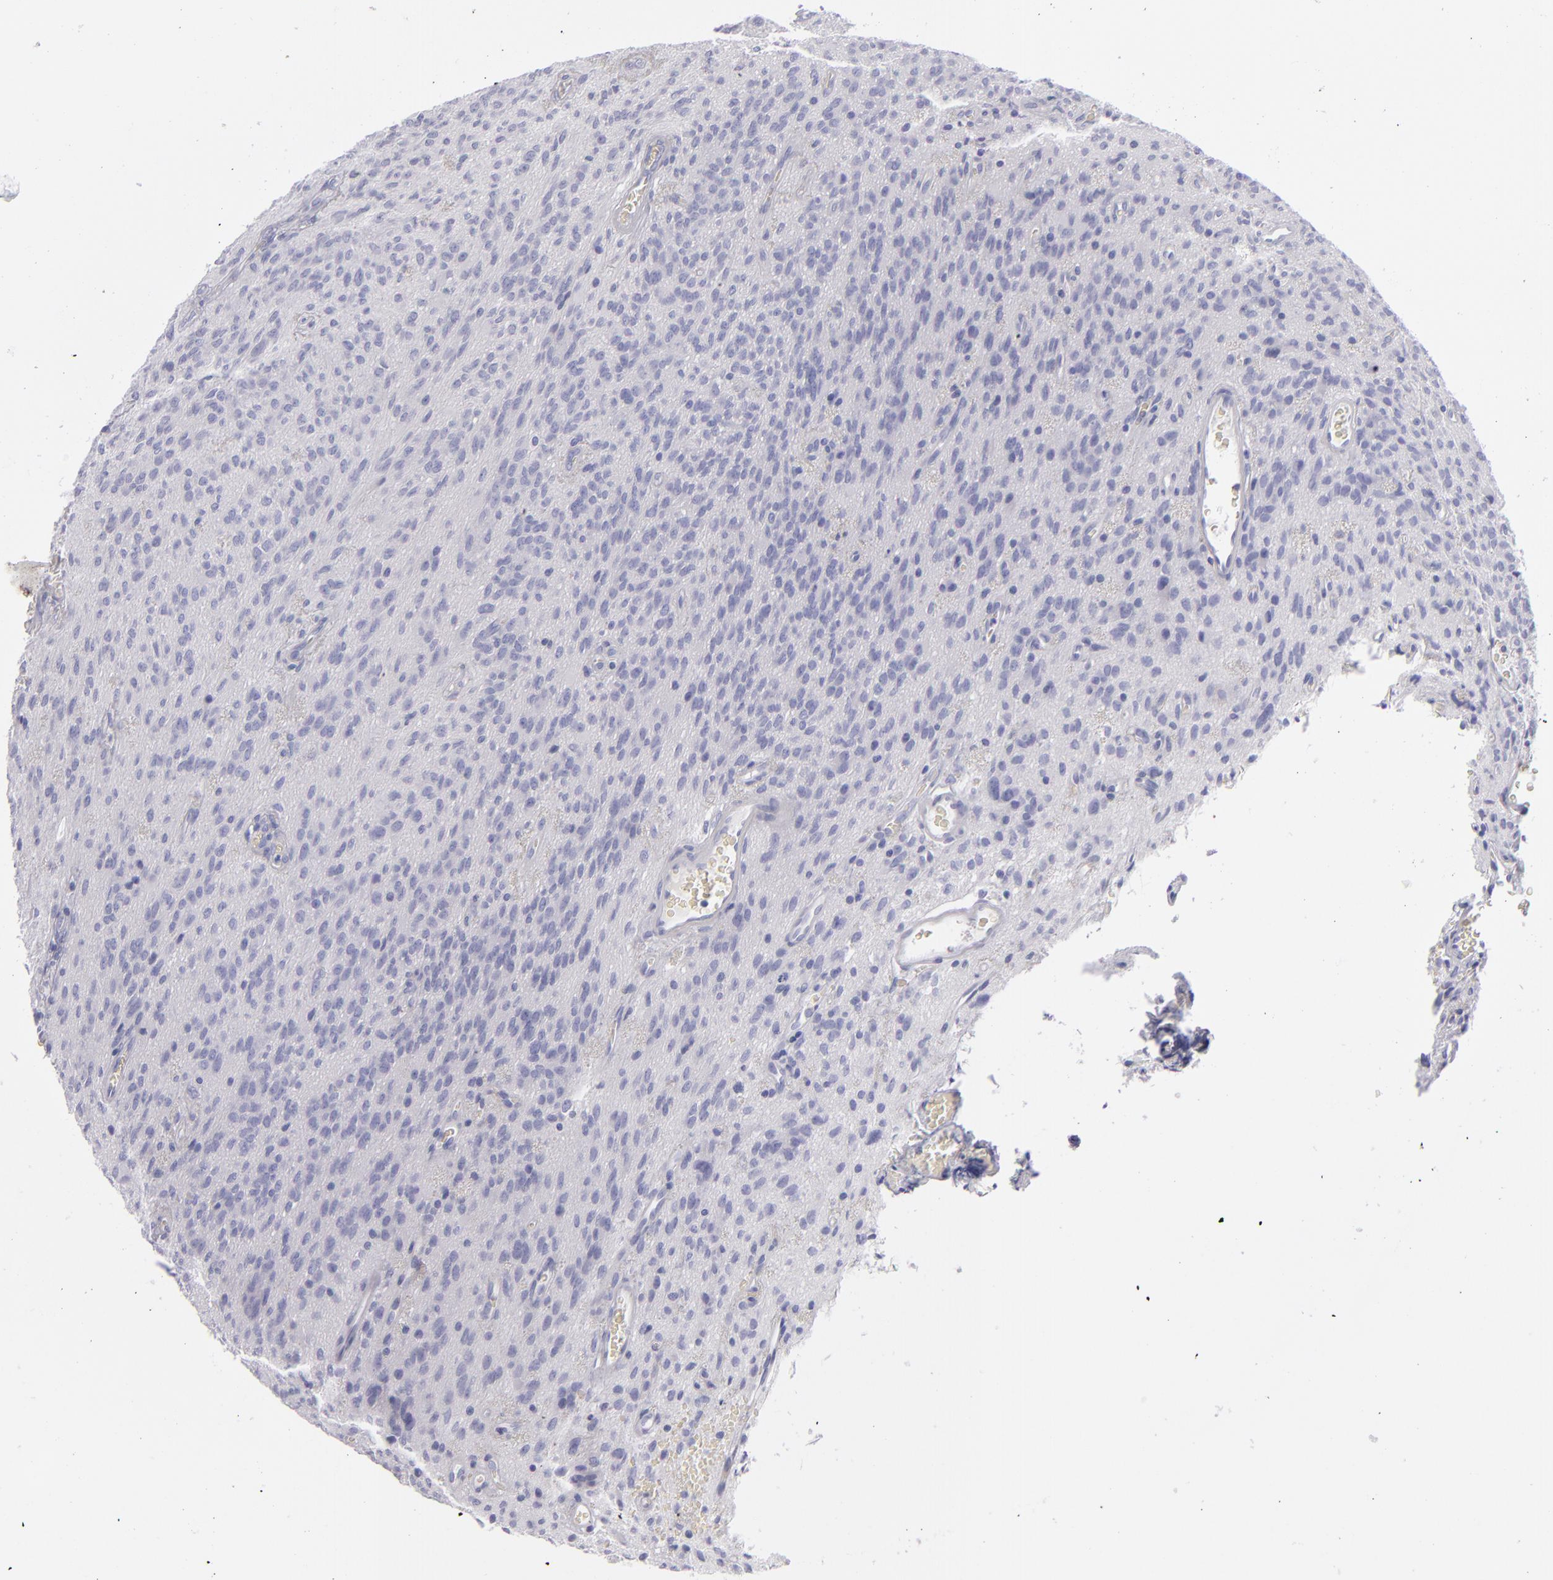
{"staining": {"intensity": "negative", "quantity": "none", "location": "none"}, "tissue": "glioma", "cell_type": "Tumor cells", "image_type": "cancer", "snomed": [{"axis": "morphology", "description": "Glioma, malignant, Low grade"}, {"axis": "topography", "description": "Brain"}], "caption": "Protein analysis of glioma demonstrates no significant staining in tumor cells.", "gene": "CD22", "patient": {"sex": "female", "age": 15}}